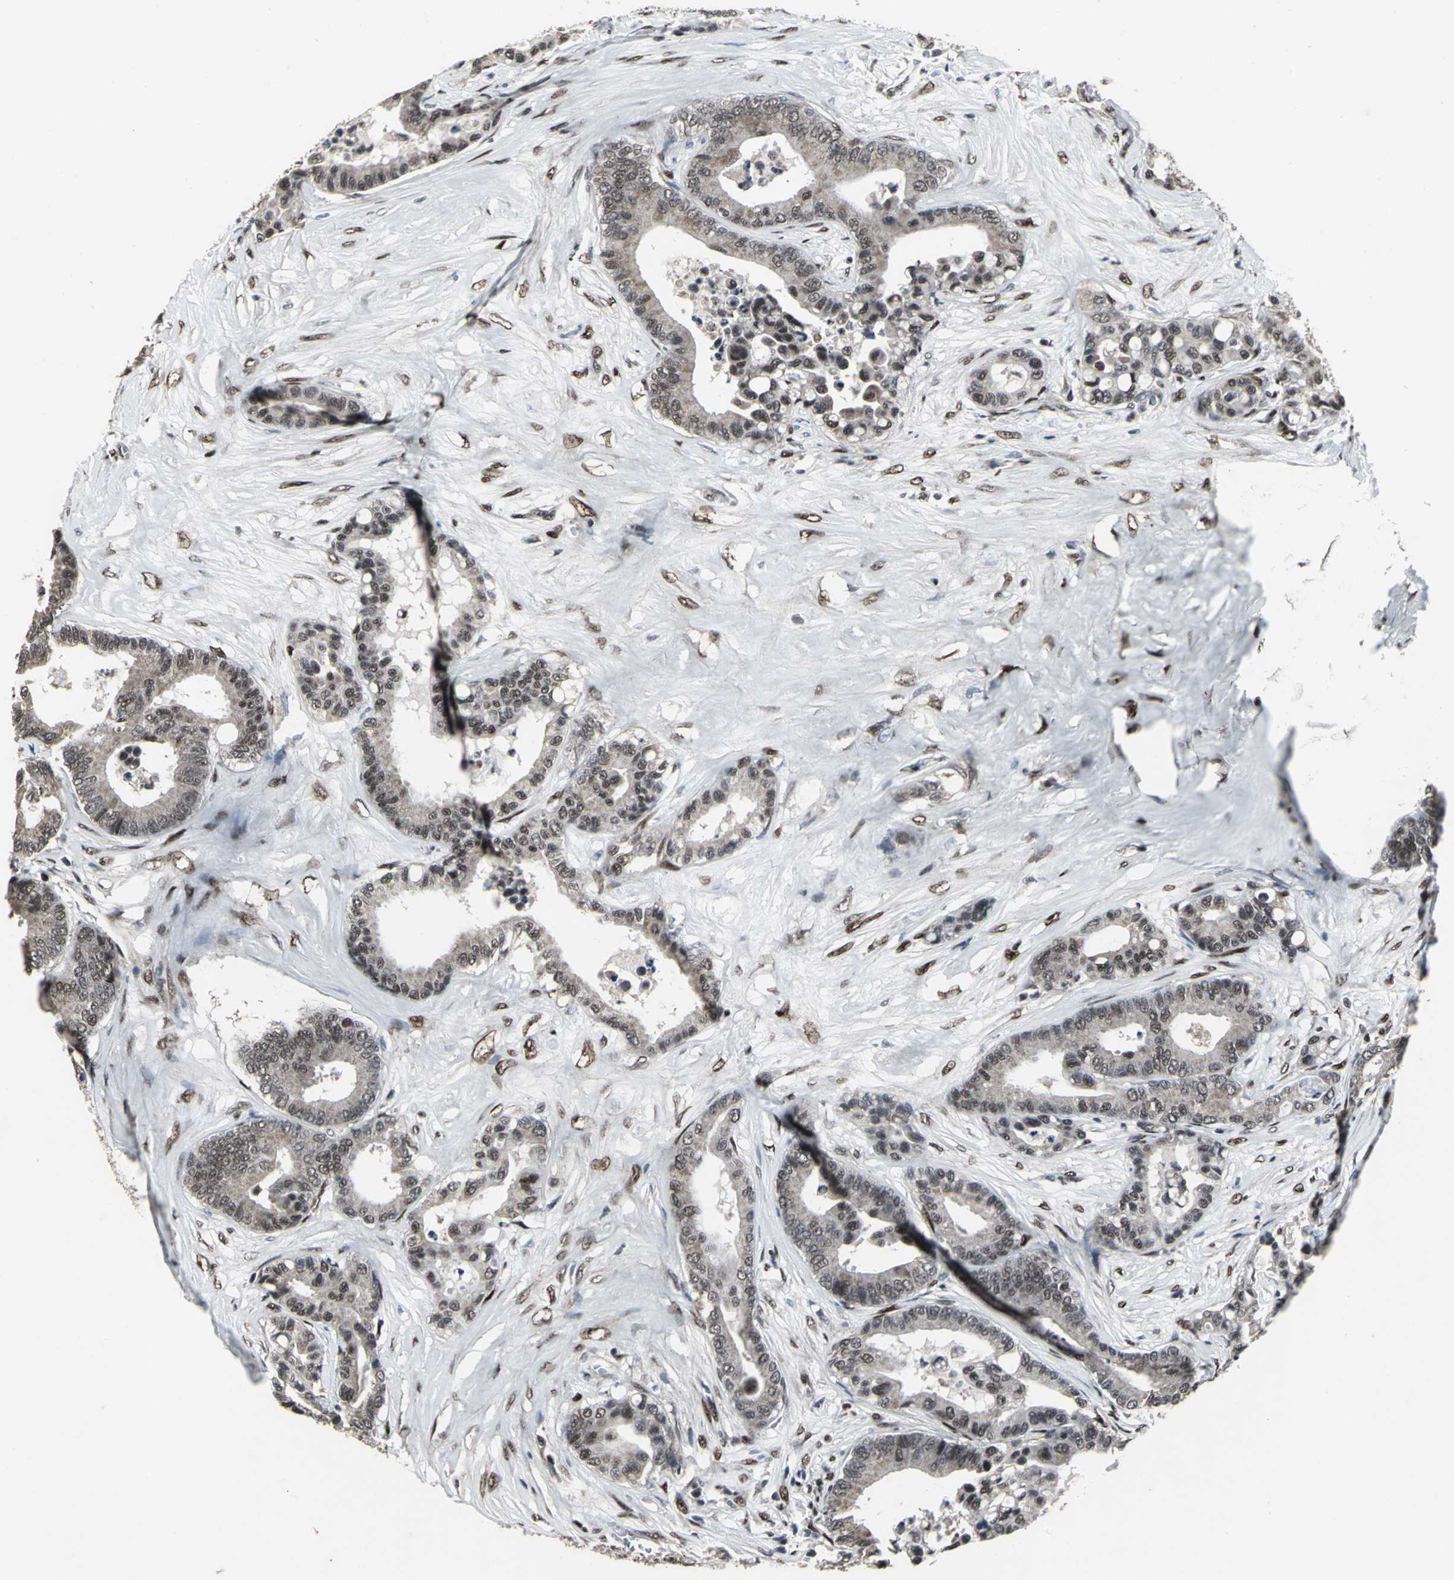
{"staining": {"intensity": "moderate", "quantity": "25%-75%", "location": "nuclear"}, "tissue": "colorectal cancer", "cell_type": "Tumor cells", "image_type": "cancer", "snomed": [{"axis": "morphology", "description": "Adenocarcinoma, NOS"}, {"axis": "topography", "description": "Colon"}], "caption": "Brown immunohistochemical staining in human colorectal cancer reveals moderate nuclear expression in about 25%-75% of tumor cells.", "gene": "SRF", "patient": {"sex": "male", "age": 82}}